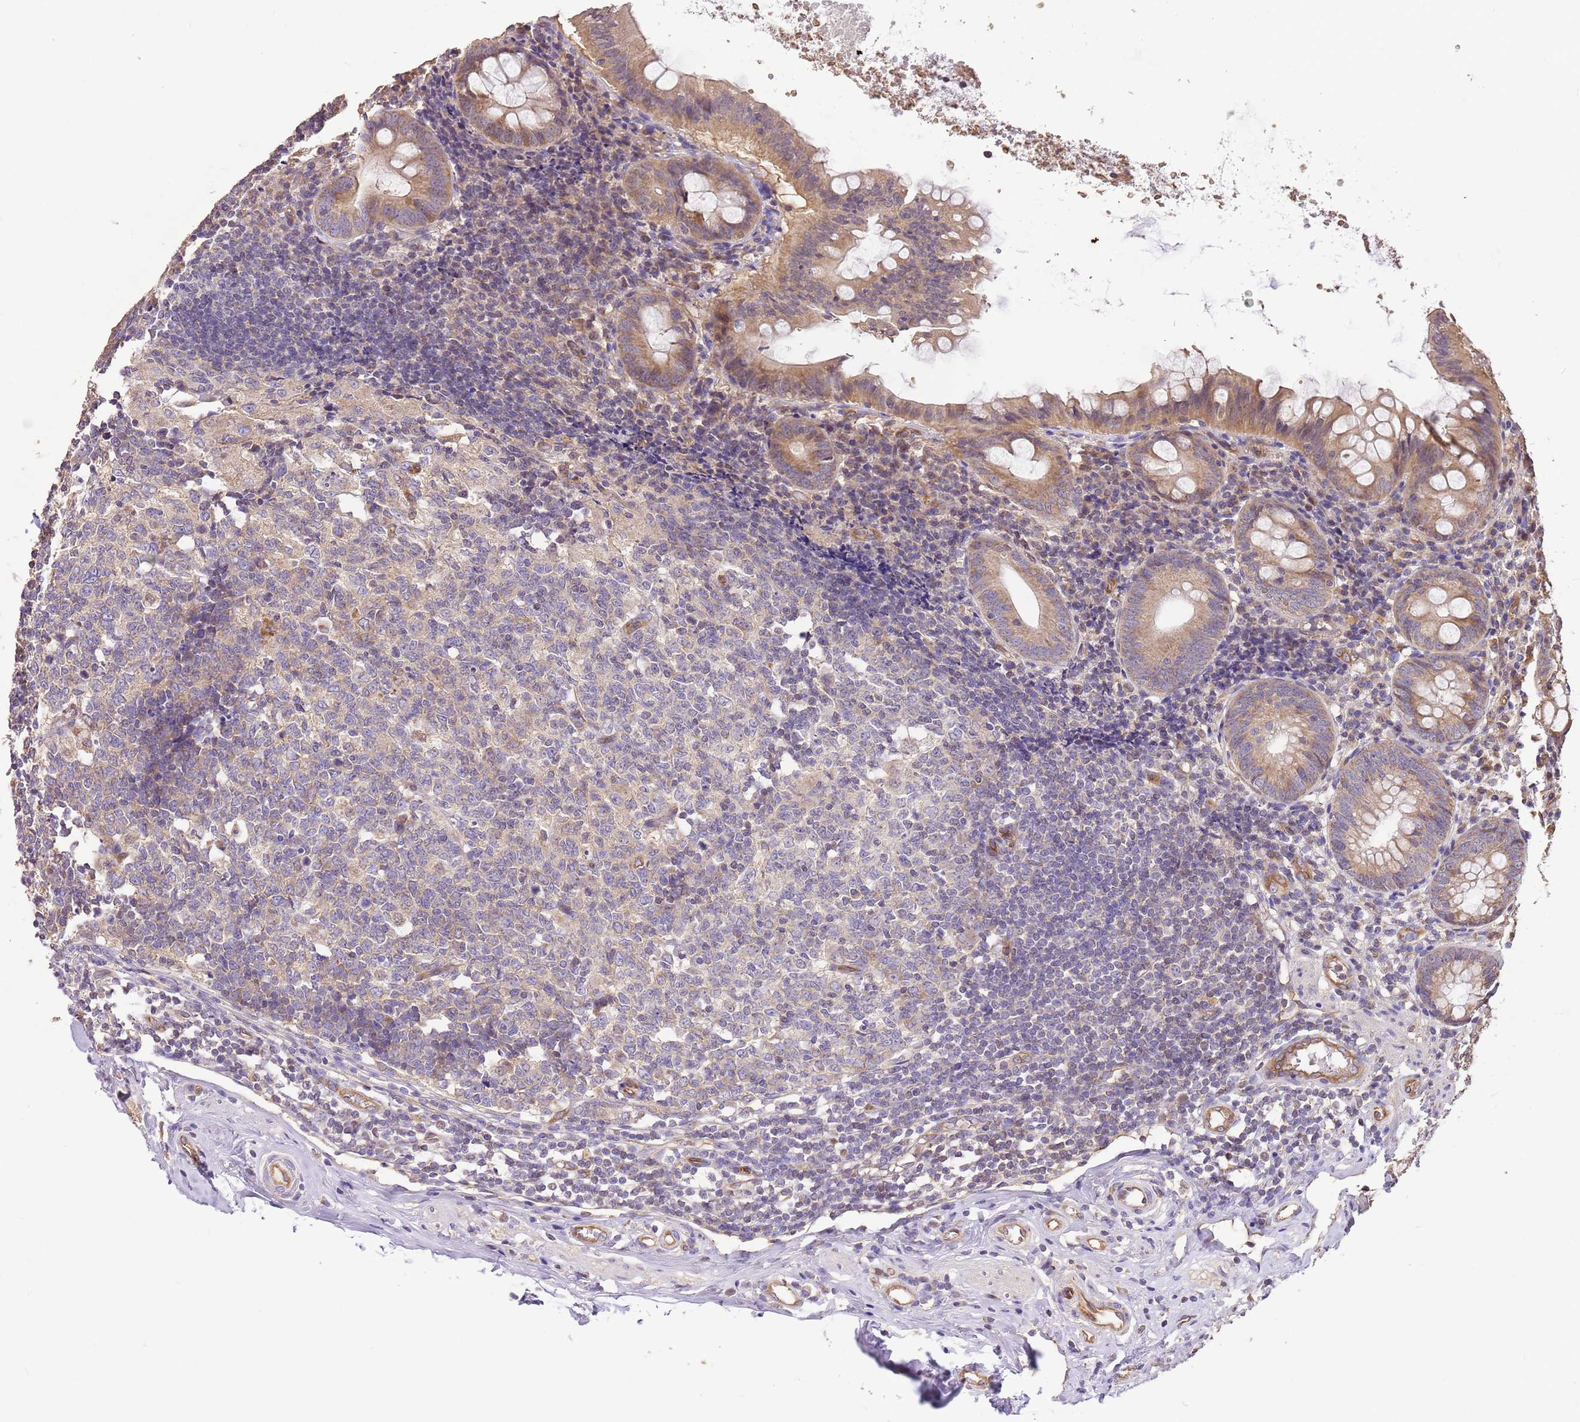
{"staining": {"intensity": "moderate", "quantity": ">75%", "location": "cytoplasmic/membranous"}, "tissue": "appendix", "cell_type": "Glandular cells", "image_type": "normal", "snomed": [{"axis": "morphology", "description": "Normal tissue, NOS"}, {"axis": "topography", "description": "Appendix"}], "caption": "Immunohistochemistry photomicrograph of normal appendix stained for a protein (brown), which reveals medium levels of moderate cytoplasmic/membranous staining in approximately >75% of glandular cells.", "gene": "DOCK9", "patient": {"sex": "female", "age": 54}}